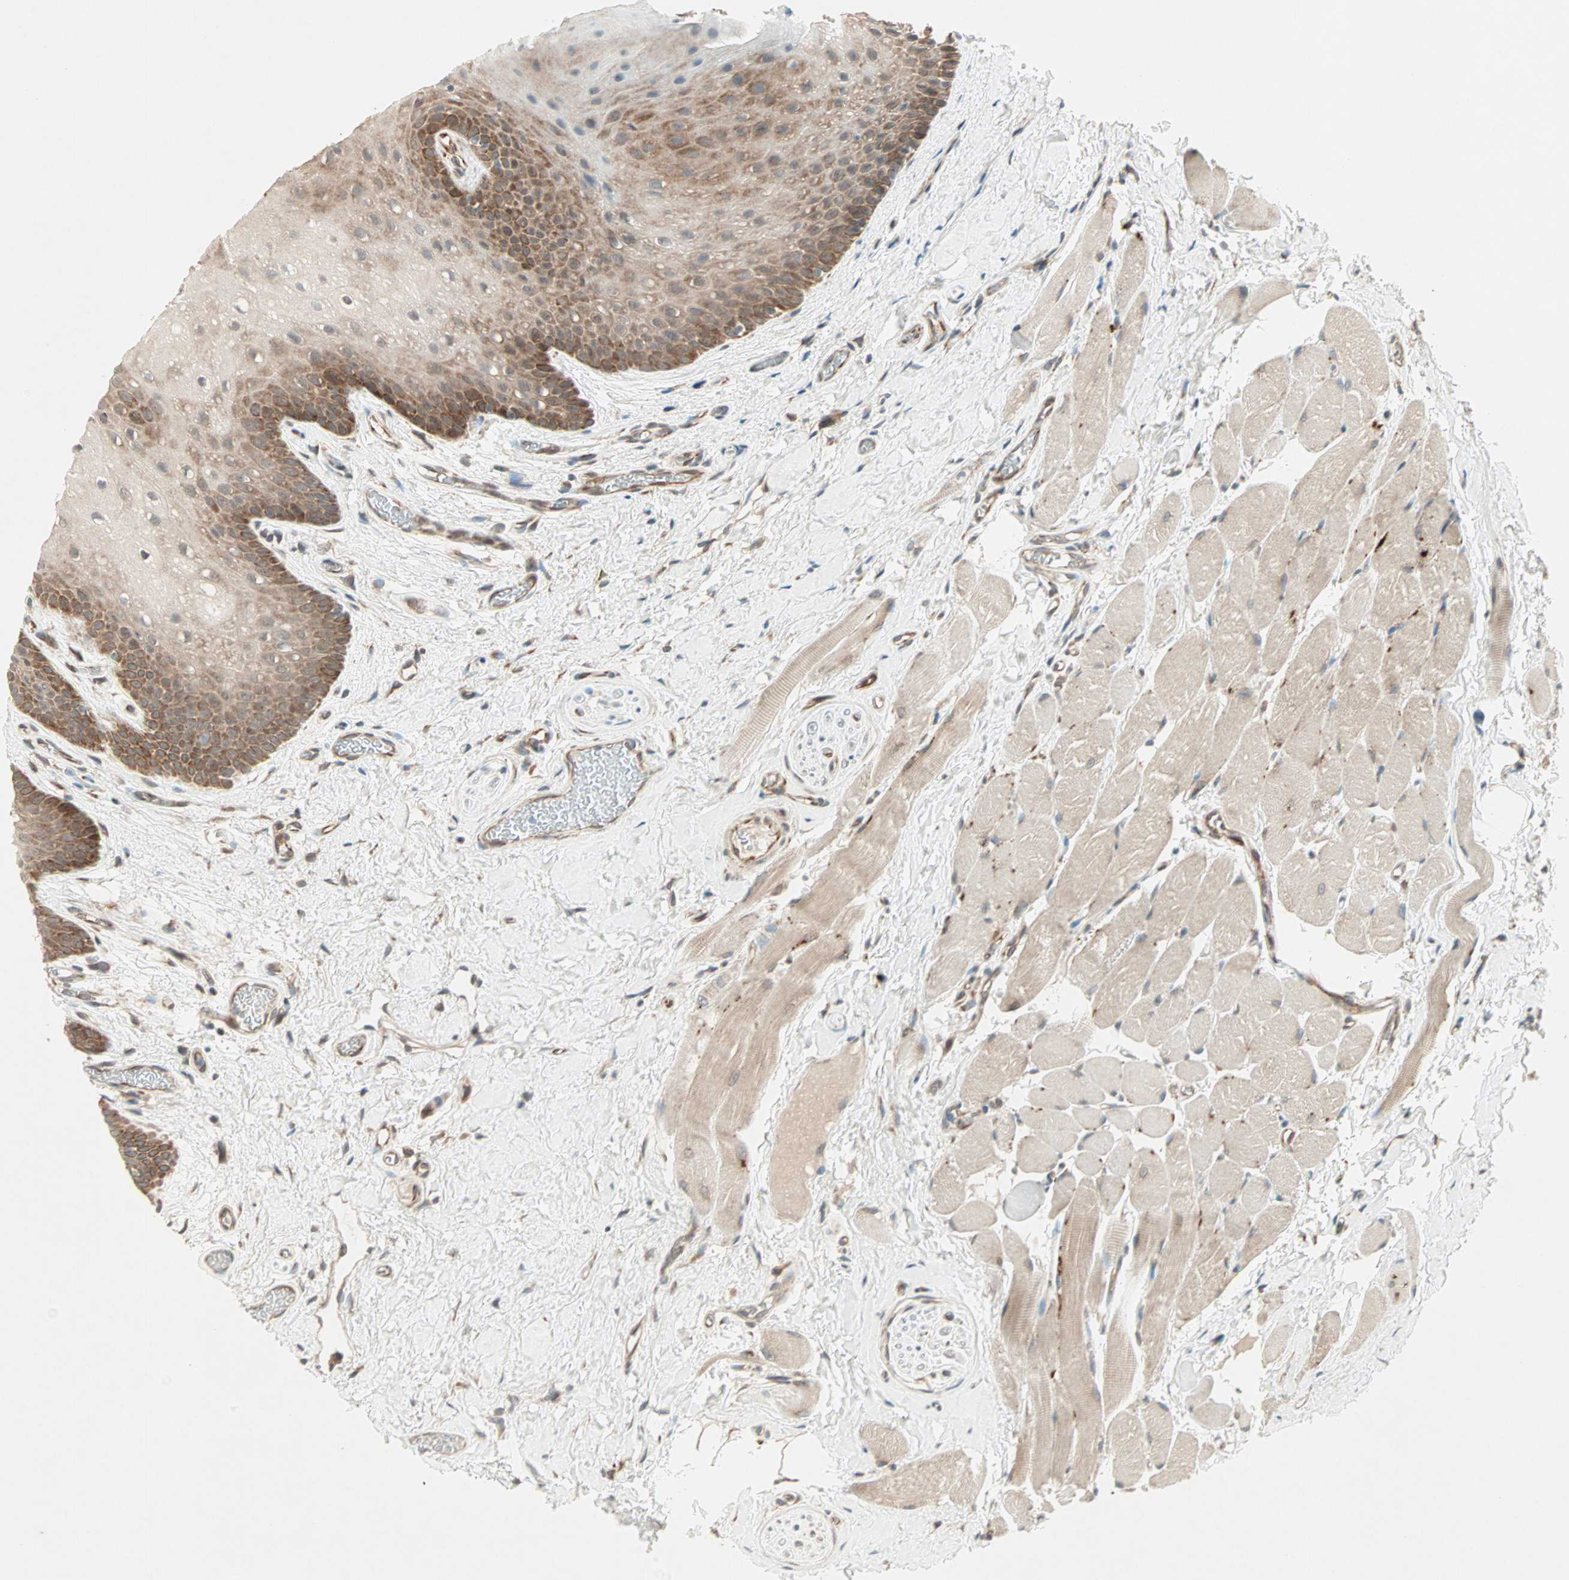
{"staining": {"intensity": "moderate", "quantity": ">75%", "location": "cytoplasmic/membranous"}, "tissue": "oral mucosa", "cell_type": "Squamous epithelial cells", "image_type": "normal", "snomed": [{"axis": "morphology", "description": "Normal tissue, NOS"}, {"axis": "topography", "description": "Oral tissue"}], "caption": "Immunohistochemistry (IHC) staining of normal oral mucosa, which demonstrates medium levels of moderate cytoplasmic/membranous positivity in approximately >75% of squamous epithelial cells indicating moderate cytoplasmic/membranous protein staining. The staining was performed using DAB (3,3'-diaminobenzidine) (brown) for protein detection and nuclei were counterstained in hematoxylin (blue).", "gene": "ZNF37A", "patient": {"sex": "male", "age": 54}}